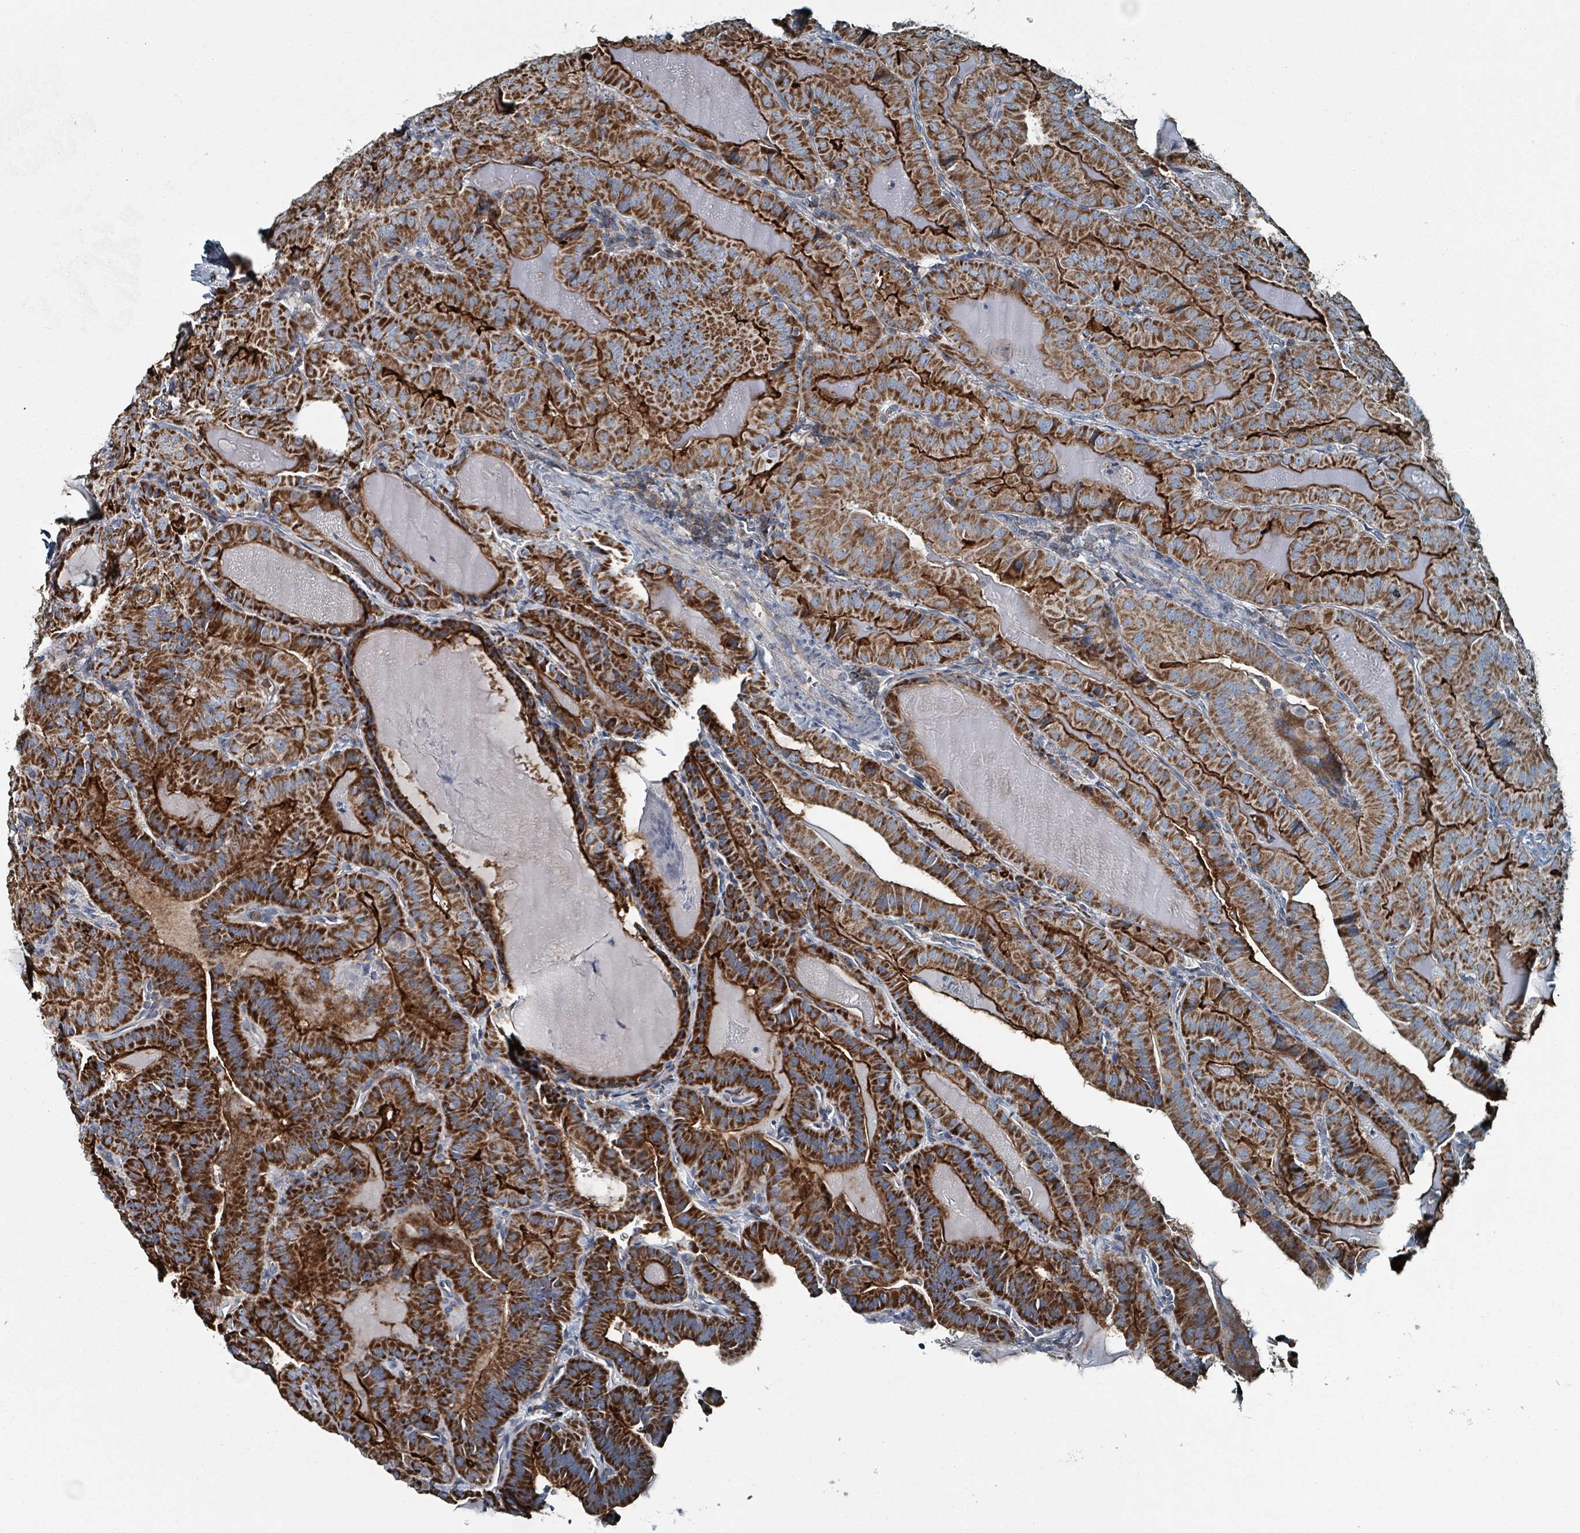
{"staining": {"intensity": "strong", "quantity": ">75%", "location": "cytoplasmic/membranous"}, "tissue": "thyroid cancer", "cell_type": "Tumor cells", "image_type": "cancer", "snomed": [{"axis": "morphology", "description": "Papillary adenocarcinoma, NOS"}, {"axis": "topography", "description": "Thyroid gland"}], "caption": "DAB (3,3'-diaminobenzidine) immunohistochemical staining of human thyroid papillary adenocarcinoma demonstrates strong cytoplasmic/membranous protein positivity in approximately >75% of tumor cells.", "gene": "ABHD18", "patient": {"sex": "female", "age": 68}}